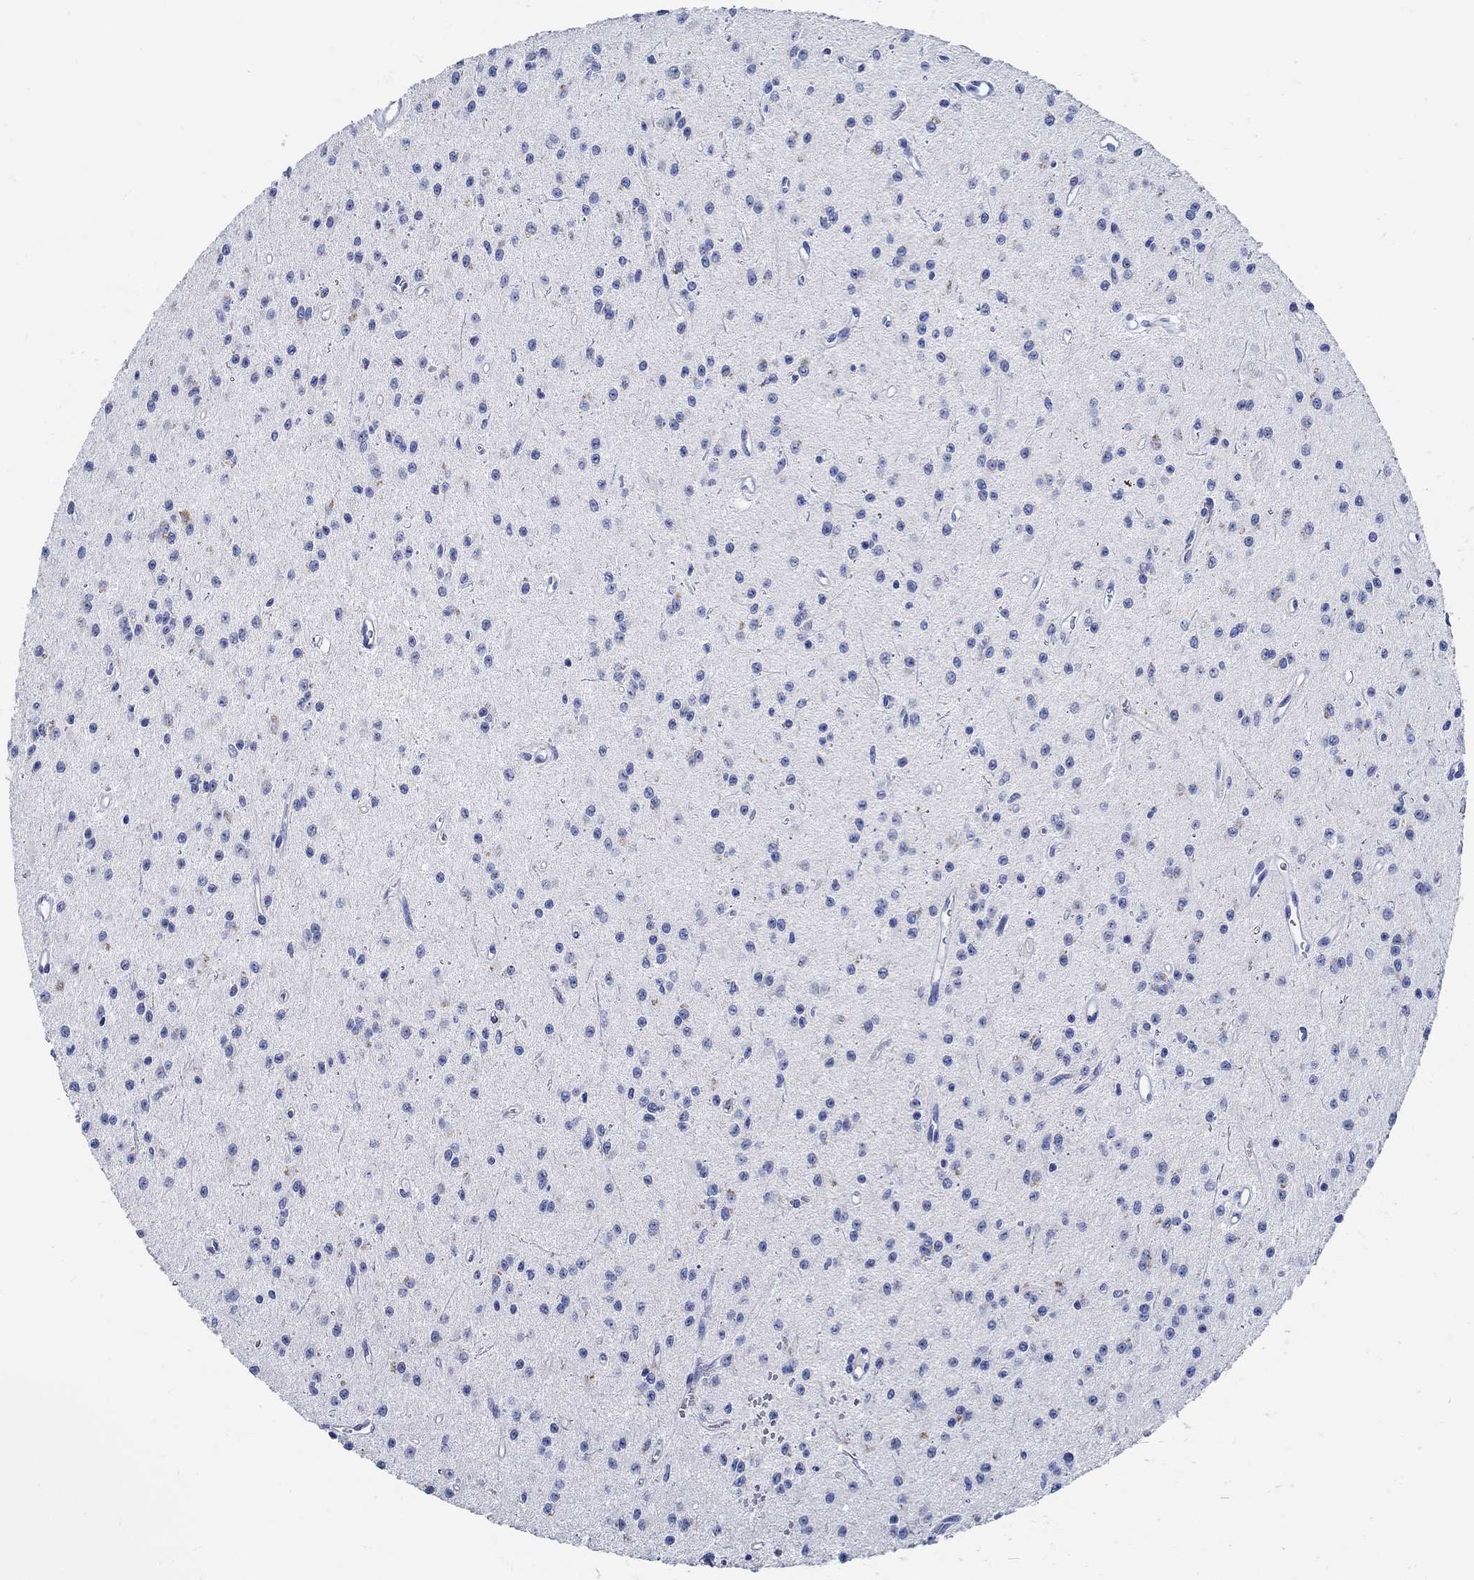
{"staining": {"intensity": "negative", "quantity": "none", "location": "none"}, "tissue": "glioma", "cell_type": "Tumor cells", "image_type": "cancer", "snomed": [{"axis": "morphology", "description": "Glioma, malignant, Low grade"}, {"axis": "topography", "description": "Brain"}], "caption": "The histopathology image displays no significant expression in tumor cells of malignant glioma (low-grade).", "gene": "SLC45A1", "patient": {"sex": "female", "age": 45}}